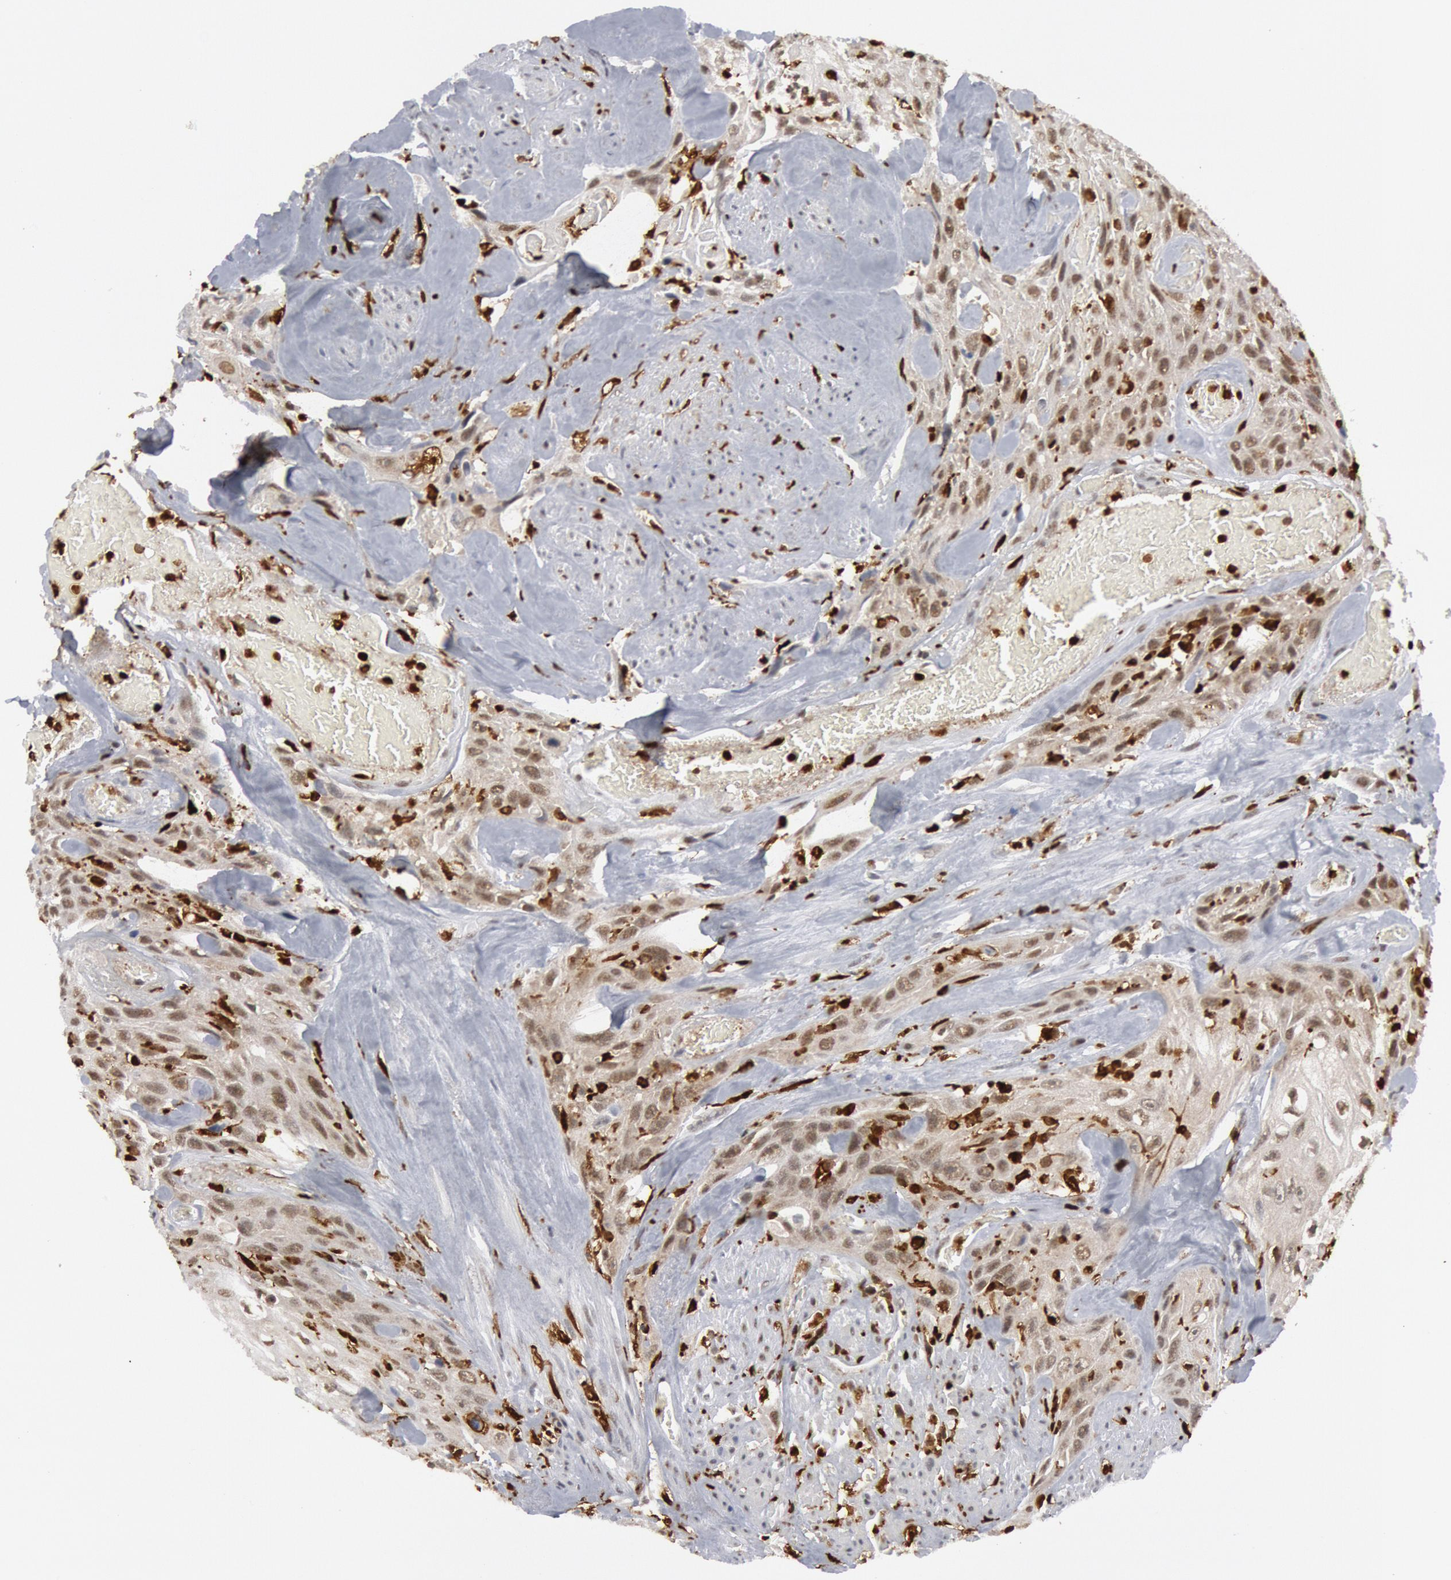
{"staining": {"intensity": "weak", "quantity": ">75%", "location": "cytoplasmic/membranous,nuclear"}, "tissue": "urothelial cancer", "cell_type": "Tumor cells", "image_type": "cancer", "snomed": [{"axis": "morphology", "description": "Urothelial carcinoma, High grade"}, {"axis": "topography", "description": "Urinary bladder"}], "caption": "Urothelial cancer stained for a protein (brown) shows weak cytoplasmic/membranous and nuclear positive positivity in about >75% of tumor cells.", "gene": "PTPN6", "patient": {"sex": "female", "age": 84}}